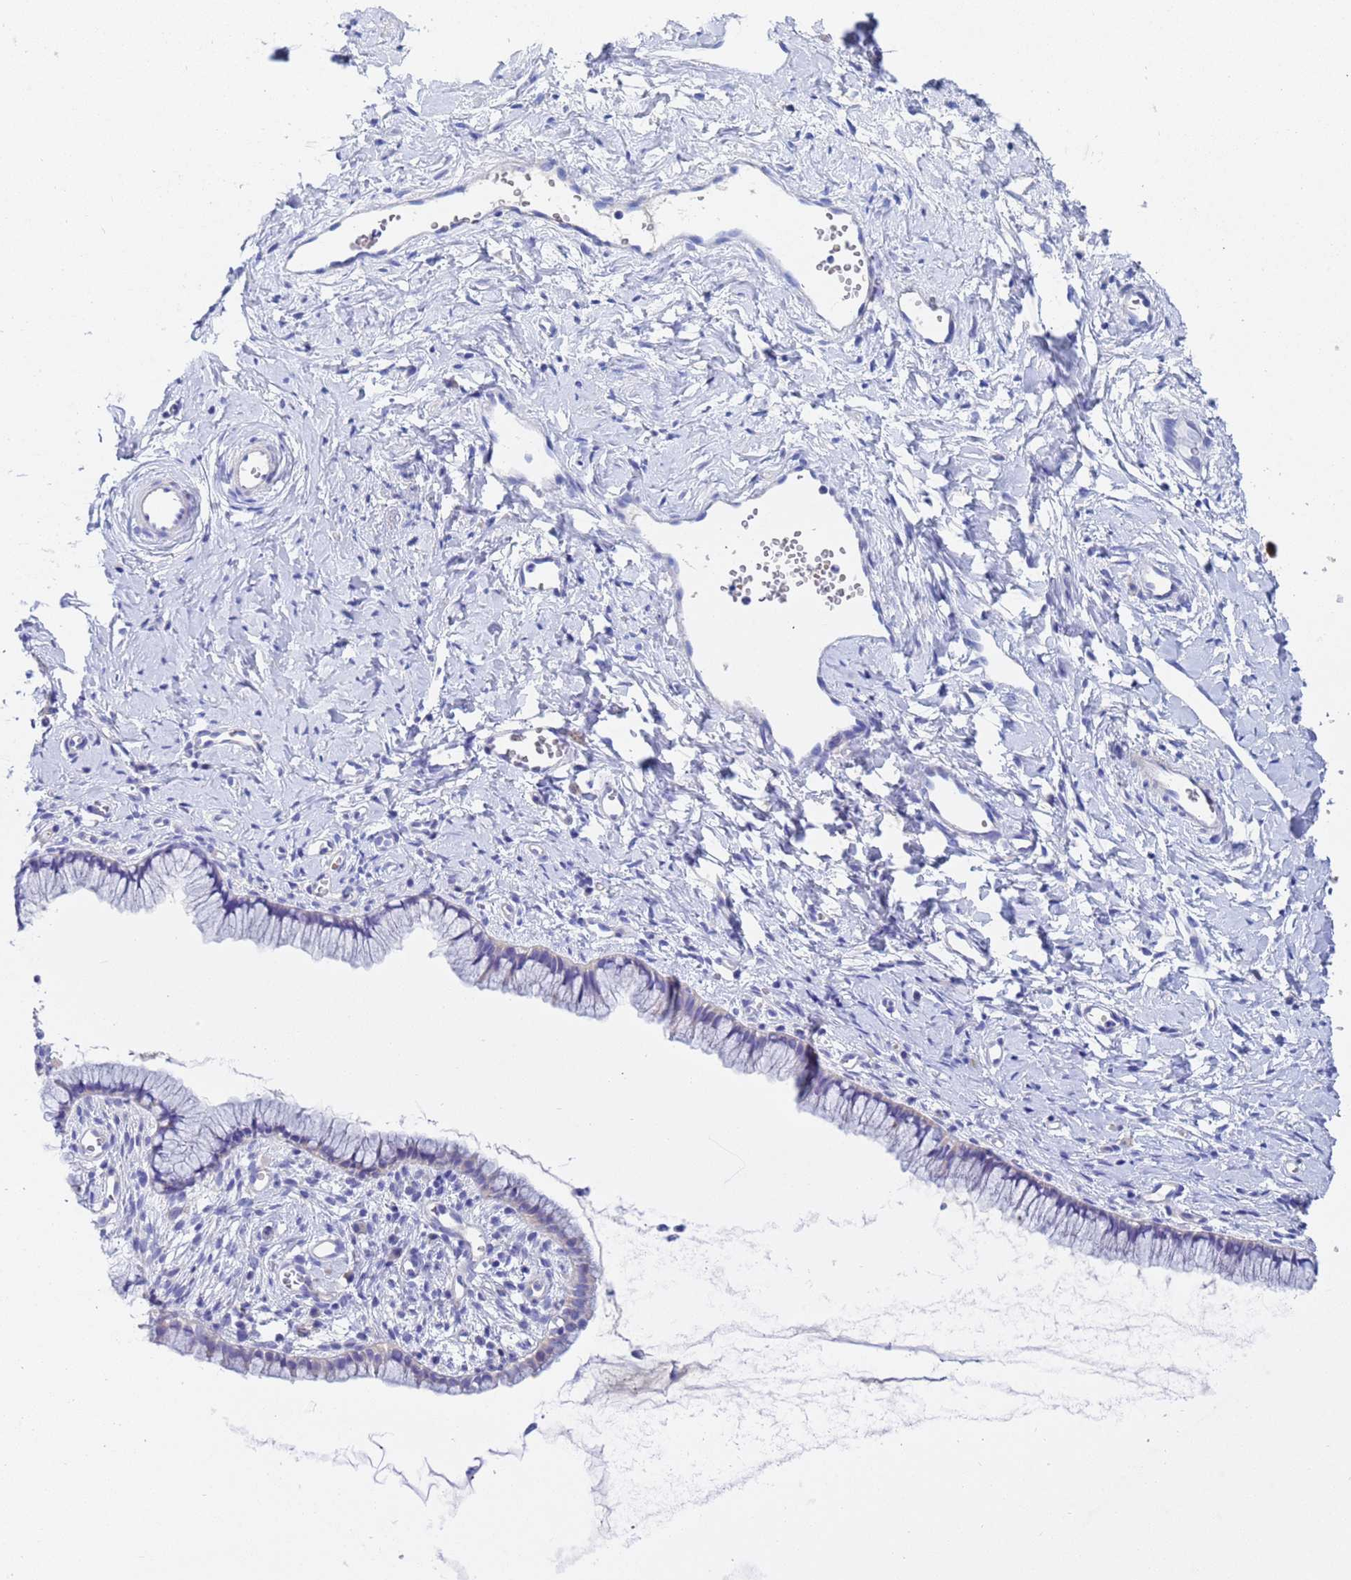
{"staining": {"intensity": "negative", "quantity": "none", "location": "none"}, "tissue": "cervix", "cell_type": "Glandular cells", "image_type": "normal", "snomed": [{"axis": "morphology", "description": "Normal tissue, NOS"}, {"axis": "topography", "description": "Cervix"}], "caption": "The histopathology image shows no staining of glandular cells in unremarkable cervix.", "gene": "UBE2O", "patient": {"sex": "female", "age": 40}}